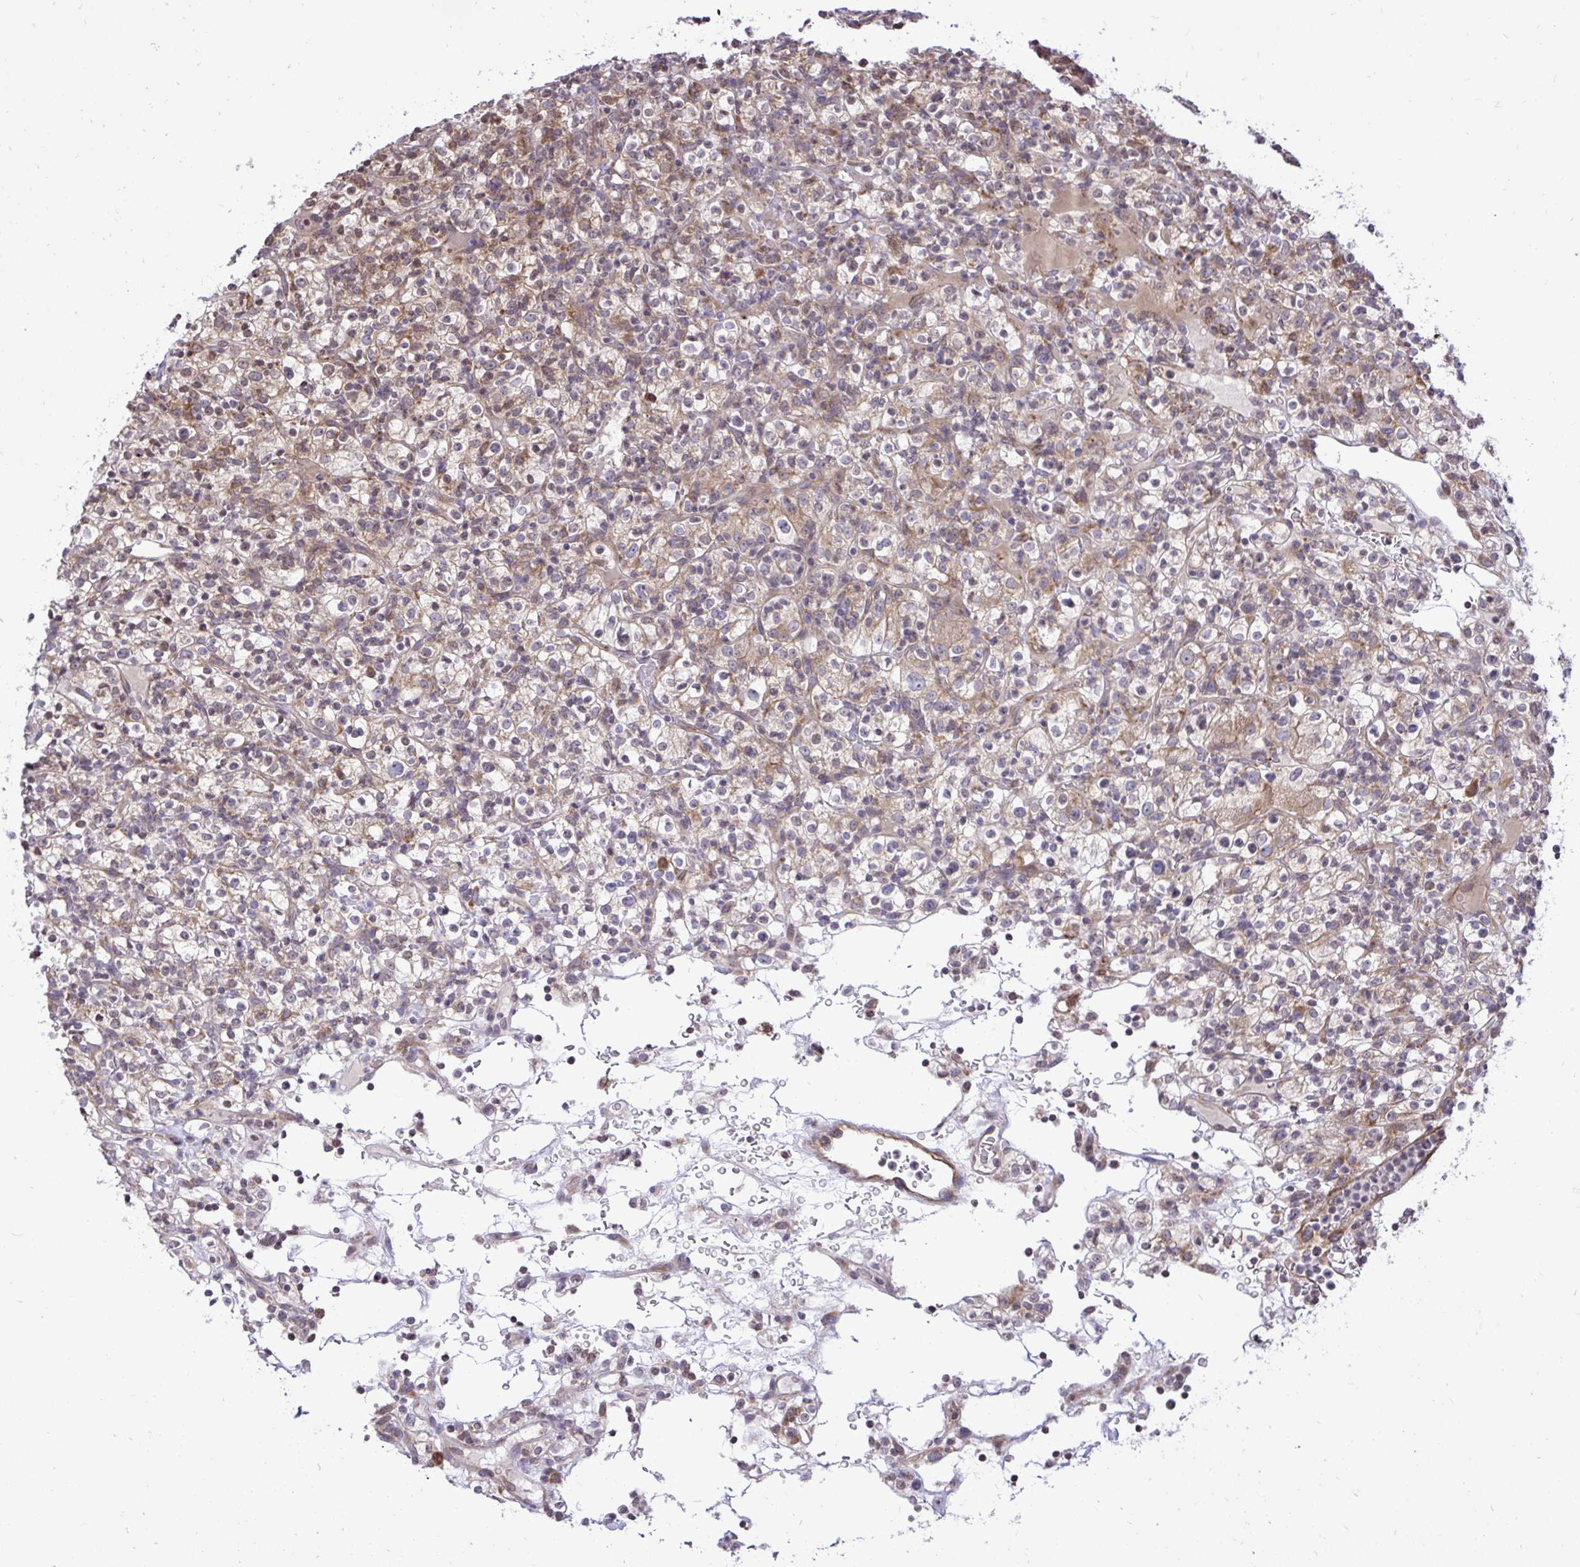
{"staining": {"intensity": "weak", "quantity": "25%-75%", "location": "cytoplasmic/membranous"}, "tissue": "renal cancer", "cell_type": "Tumor cells", "image_type": "cancer", "snomed": [{"axis": "morphology", "description": "Normal tissue, NOS"}, {"axis": "morphology", "description": "Adenocarcinoma, NOS"}, {"axis": "topography", "description": "Kidney"}], "caption": "A low amount of weak cytoplasmic/membranous expression is appreciated in approximately 25%-75% of tumor cells in renal adenocarcinoma tissue.", "gene": "METTL9", "patient": {"sex": "female", "age": 72}}